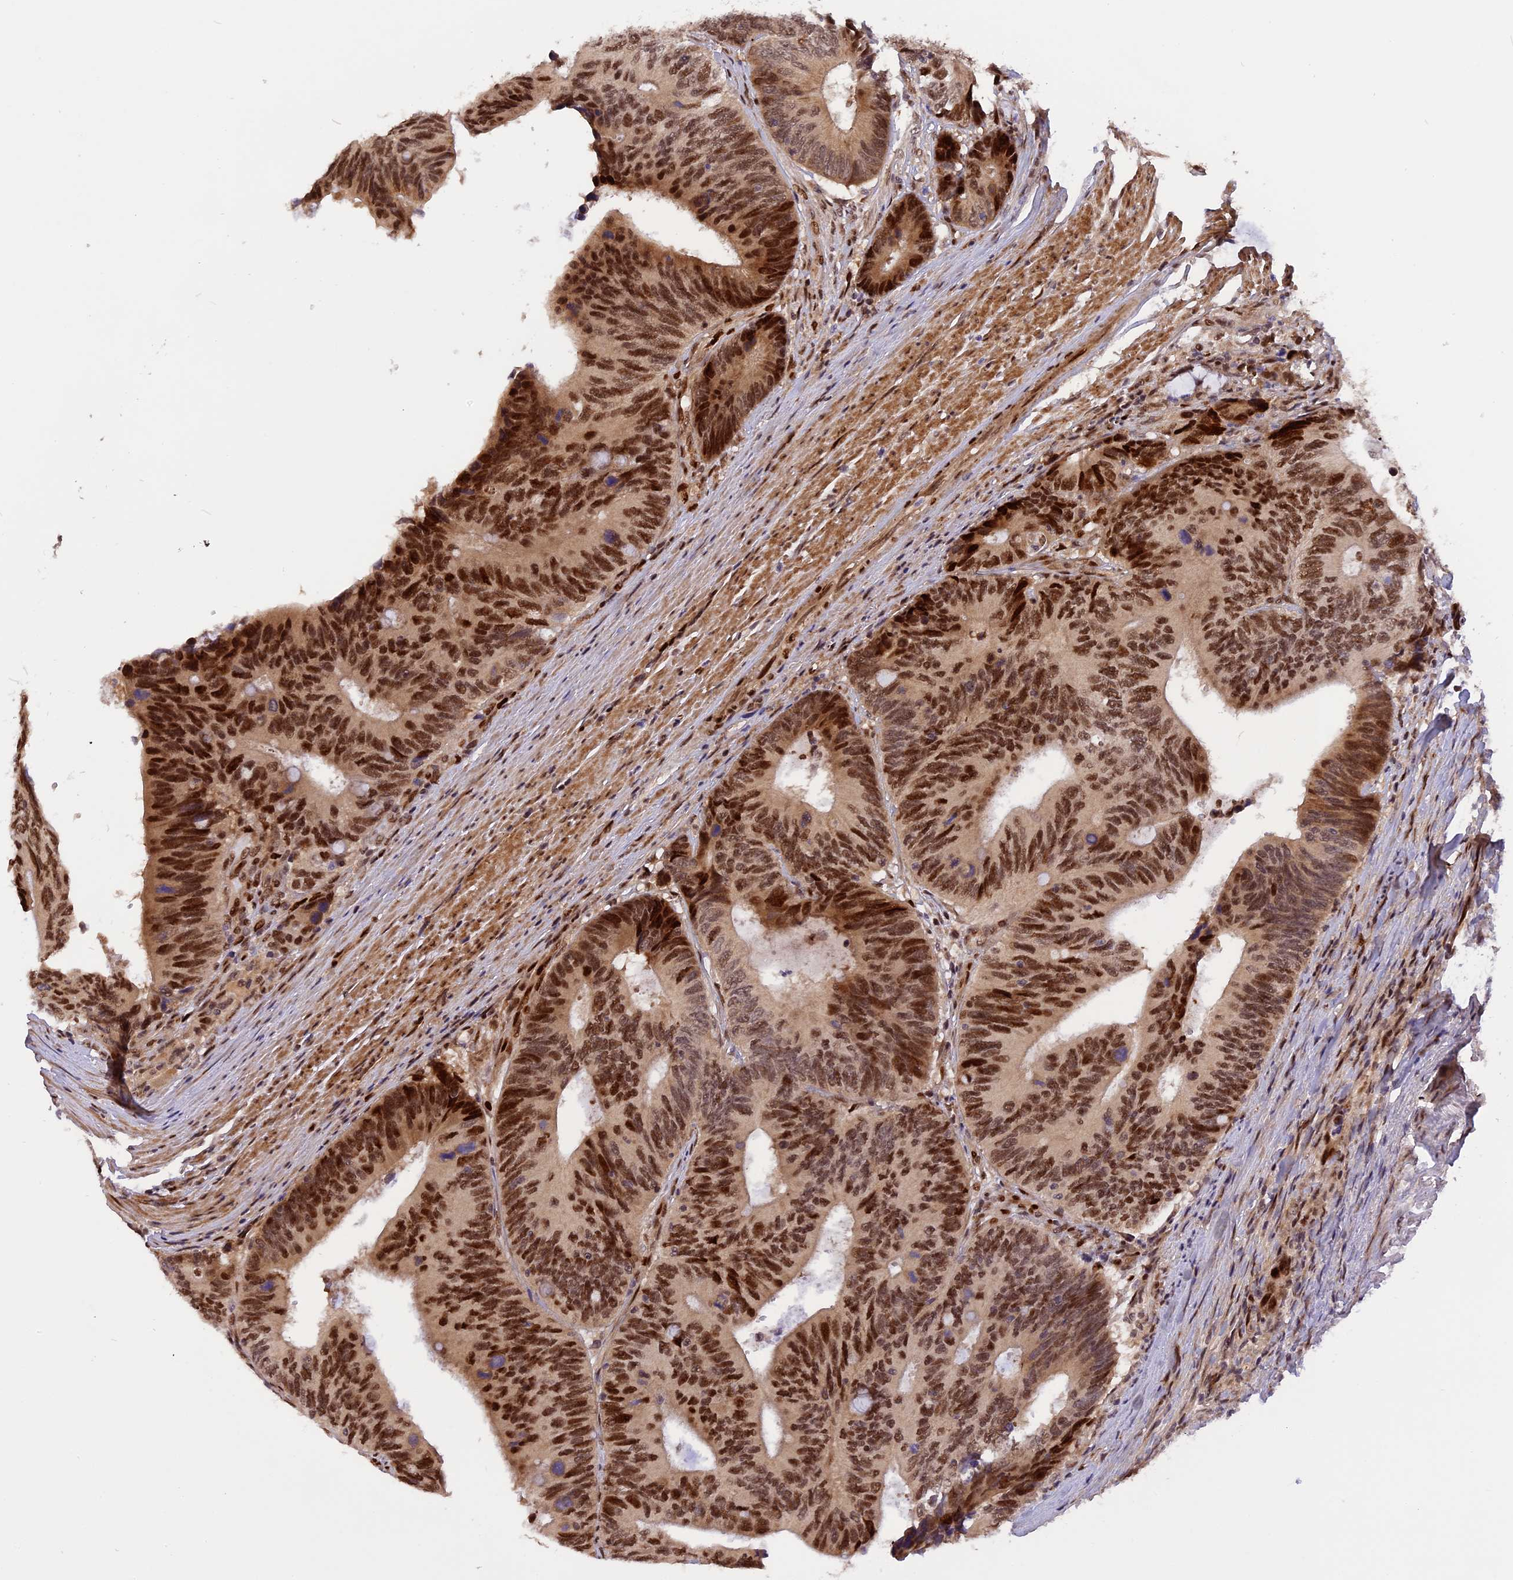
{"staining": {"intensity": "strong", "quantity": ">75%", "location": "nuclear"}, "tissue": "colorectal cancer", "cell_type": "Tumor cells", "image_type": "cancer", "snomed": [{"axis": "morphology", "description": "Adenocarcinoma, NOS"}, {"axis": "topography", "description": "Colon"}], "caption": "A high-resolution histopathology image shows immunohistochemistry (IHC) staining of adenocarcinoma (colorectal), which displays strong nuclear expression in about >75% of tumor cells.", "gene": "MICALL1", "patient": {"sex": "male", "age": 87}}